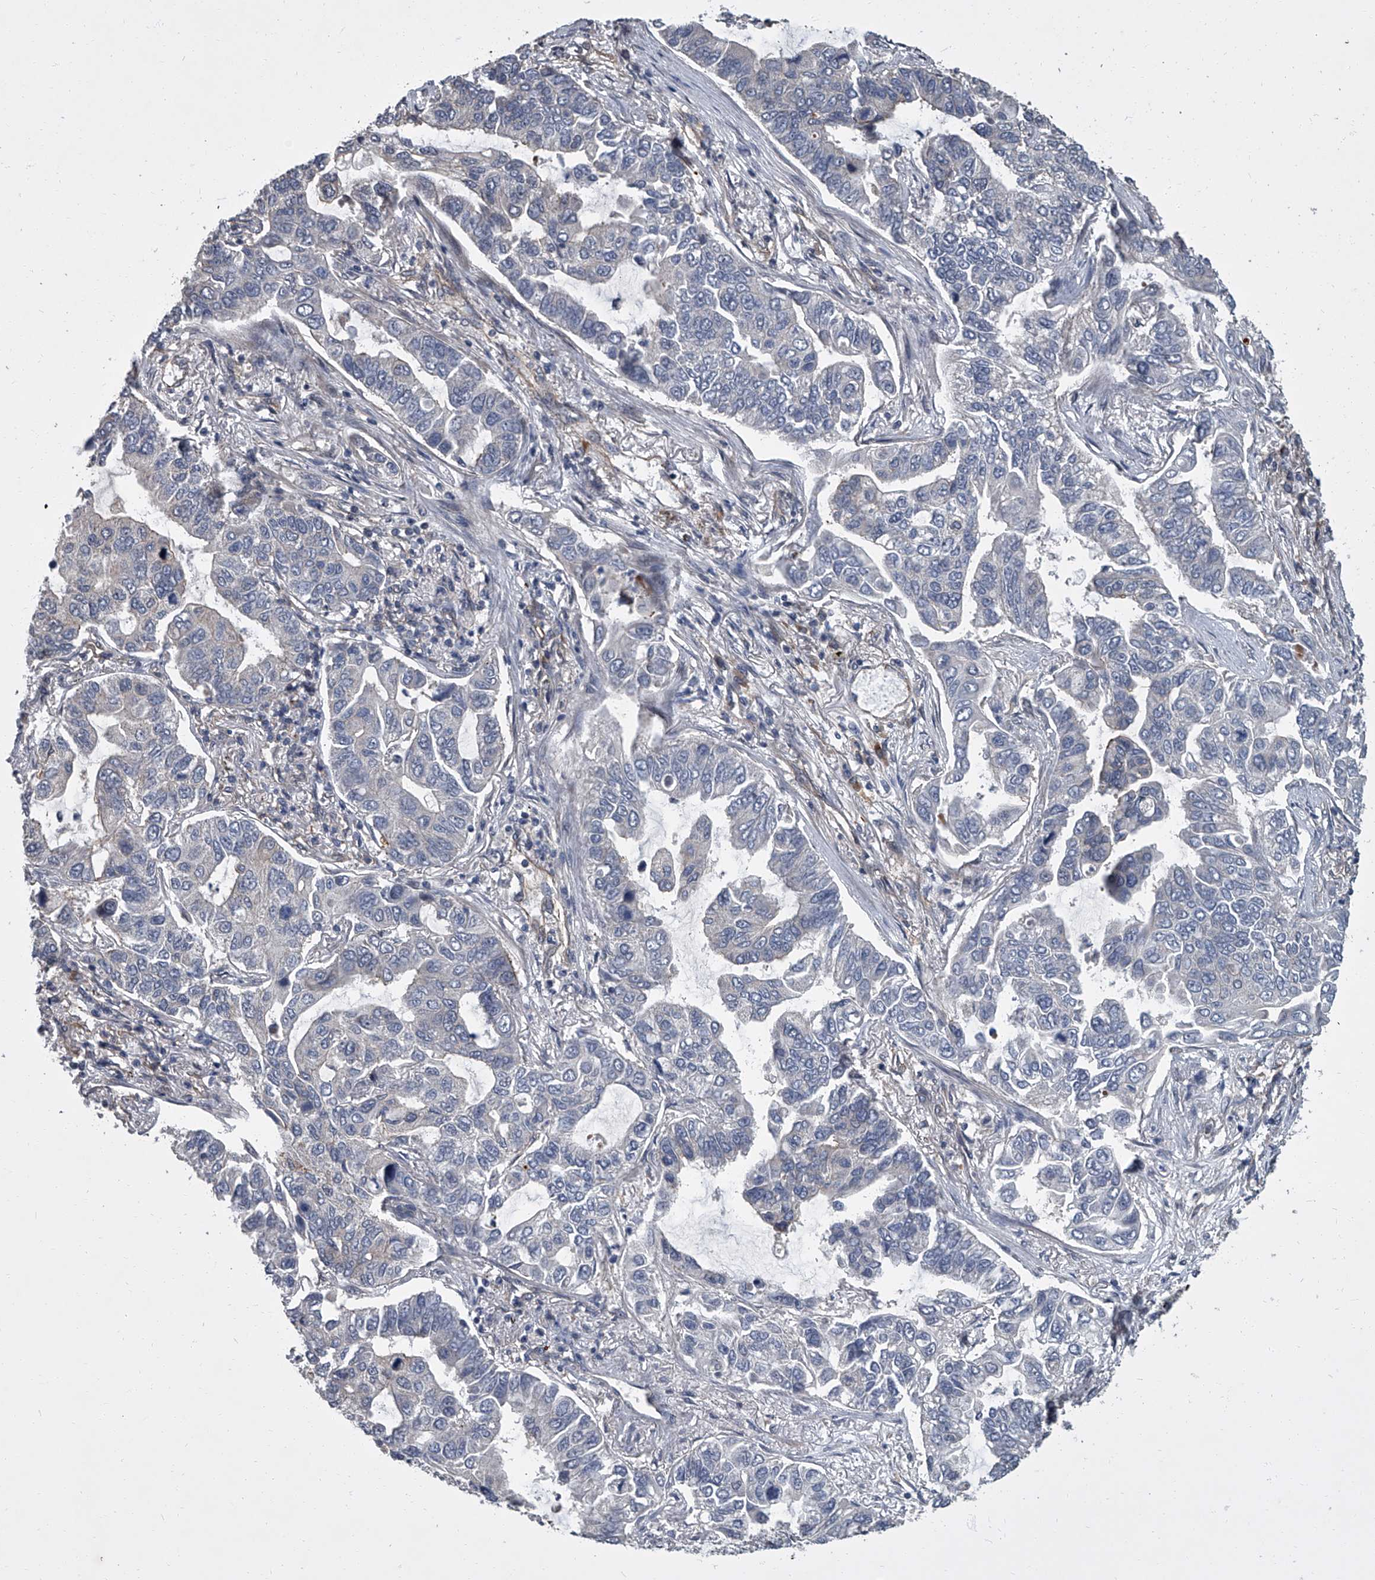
{"staining": {"intensity": "negative", "quantity": "none", "location": "none"}, "tissue": "lung cancer", "cell_type": "Tumor cells", "image_type": "cancer", "snomed": [{"axis": "morphology", "description": "Adenocarcinoma, NOS"}, {"axis": "topography", "description": "Lung"}], "caption": "Lung cancer (adenocarcinoma) stained for a protein using immunohistochemistry reveals no positivity tumor cells.", "gene": "SIRT4", "patient": {"sex": "male", "age": 64}}